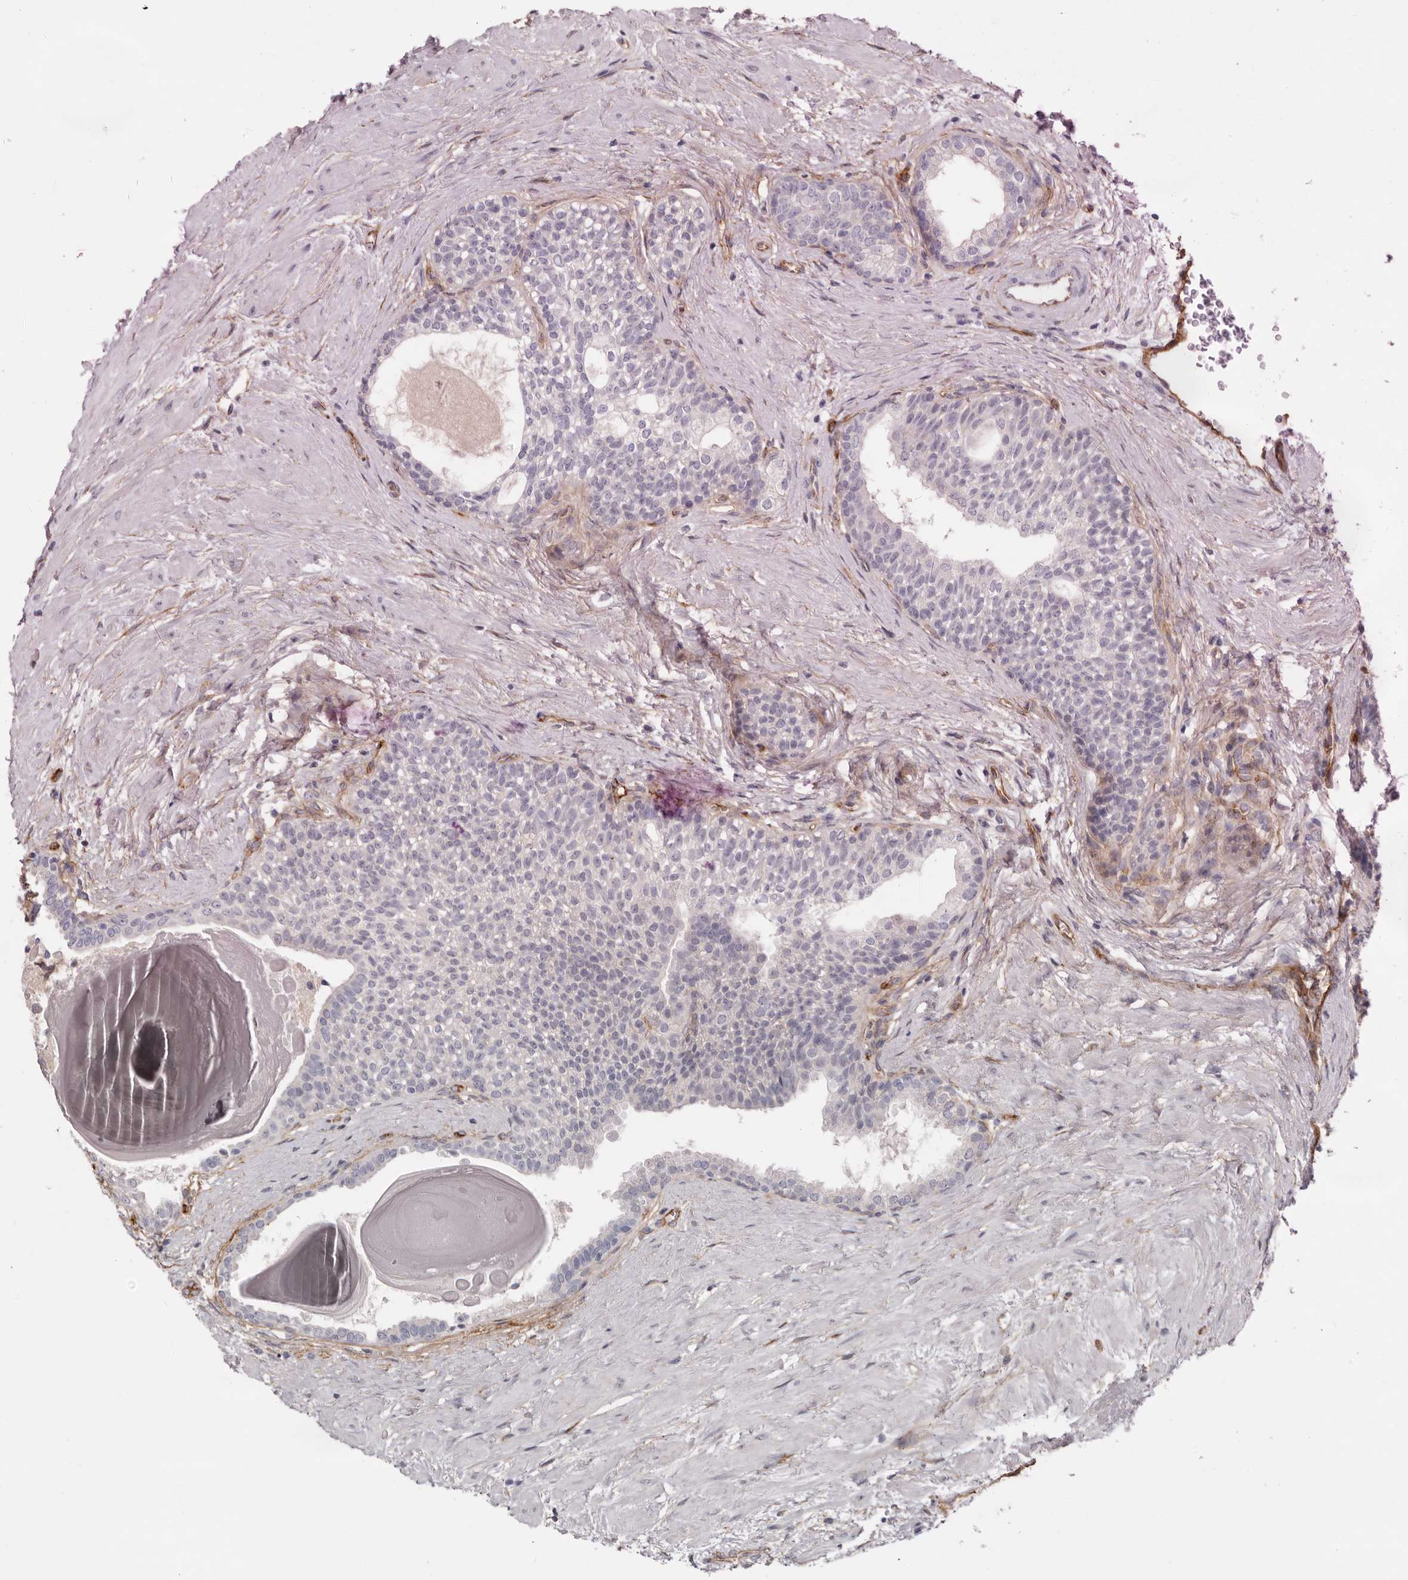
{"staining": {"intensity": "negative", "quantity": "none", "location": "none"}, "tissue": "prostate", "cell_type": "Glandular cells", "image_type": "normal", "snomed": [{"axis": "morphology", "description": "Normal tissue, NOS"}, {"axis": "topography", "description": "Prostate"}], "caption": "An immunohistochemistry micrograph of normal prostate is shown. There is no staining in glandular cells of prostate. (DAB (3,3'-diaminobenzidine) immunohistochemistry (IHC) with hematoxylin counter stain).", "gene": "LRRC66", "patient": {"sex": "male", "age": 48}}